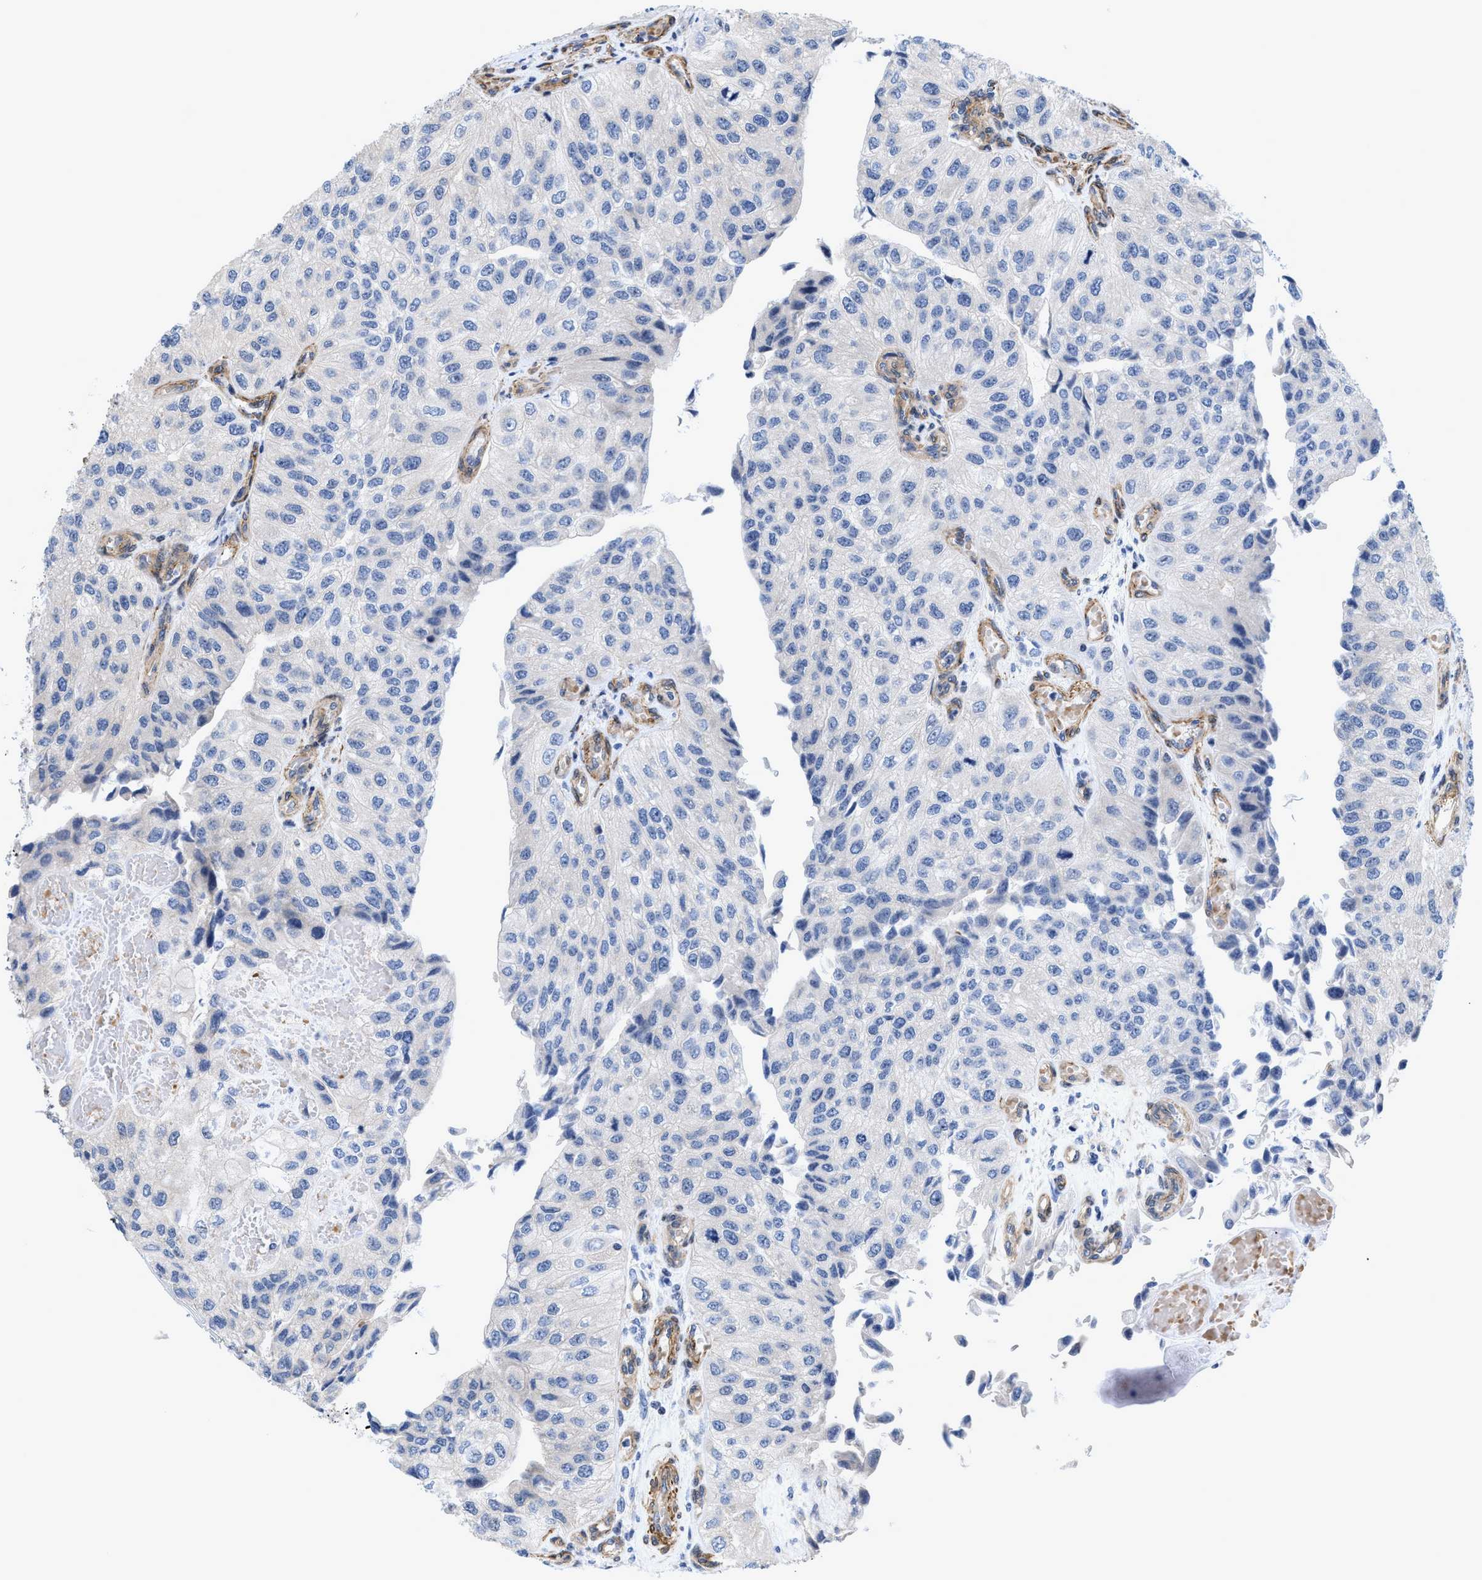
{"staining": {"intensity": "negative", "quantity": "none", "location": "none"}, "tissue": "urothelial cancer", "cell_type": "Tumor cells", "image_type": "cancer", "snomed": [{"axis": "morphology", "description": "Urothelial carcinoma, High grade"}, {"axis": "topography", "description": "Kidney"}, {"axis": "topography", "description": "Urinary bladder"}], "caption": "The image demonstrates no staining of tumor cells in high-grade urothelial carcinoma. Nuclei are stained in blue.", "gene": "GPRASP2", "patient": {"sex": "male", "age": 77}}